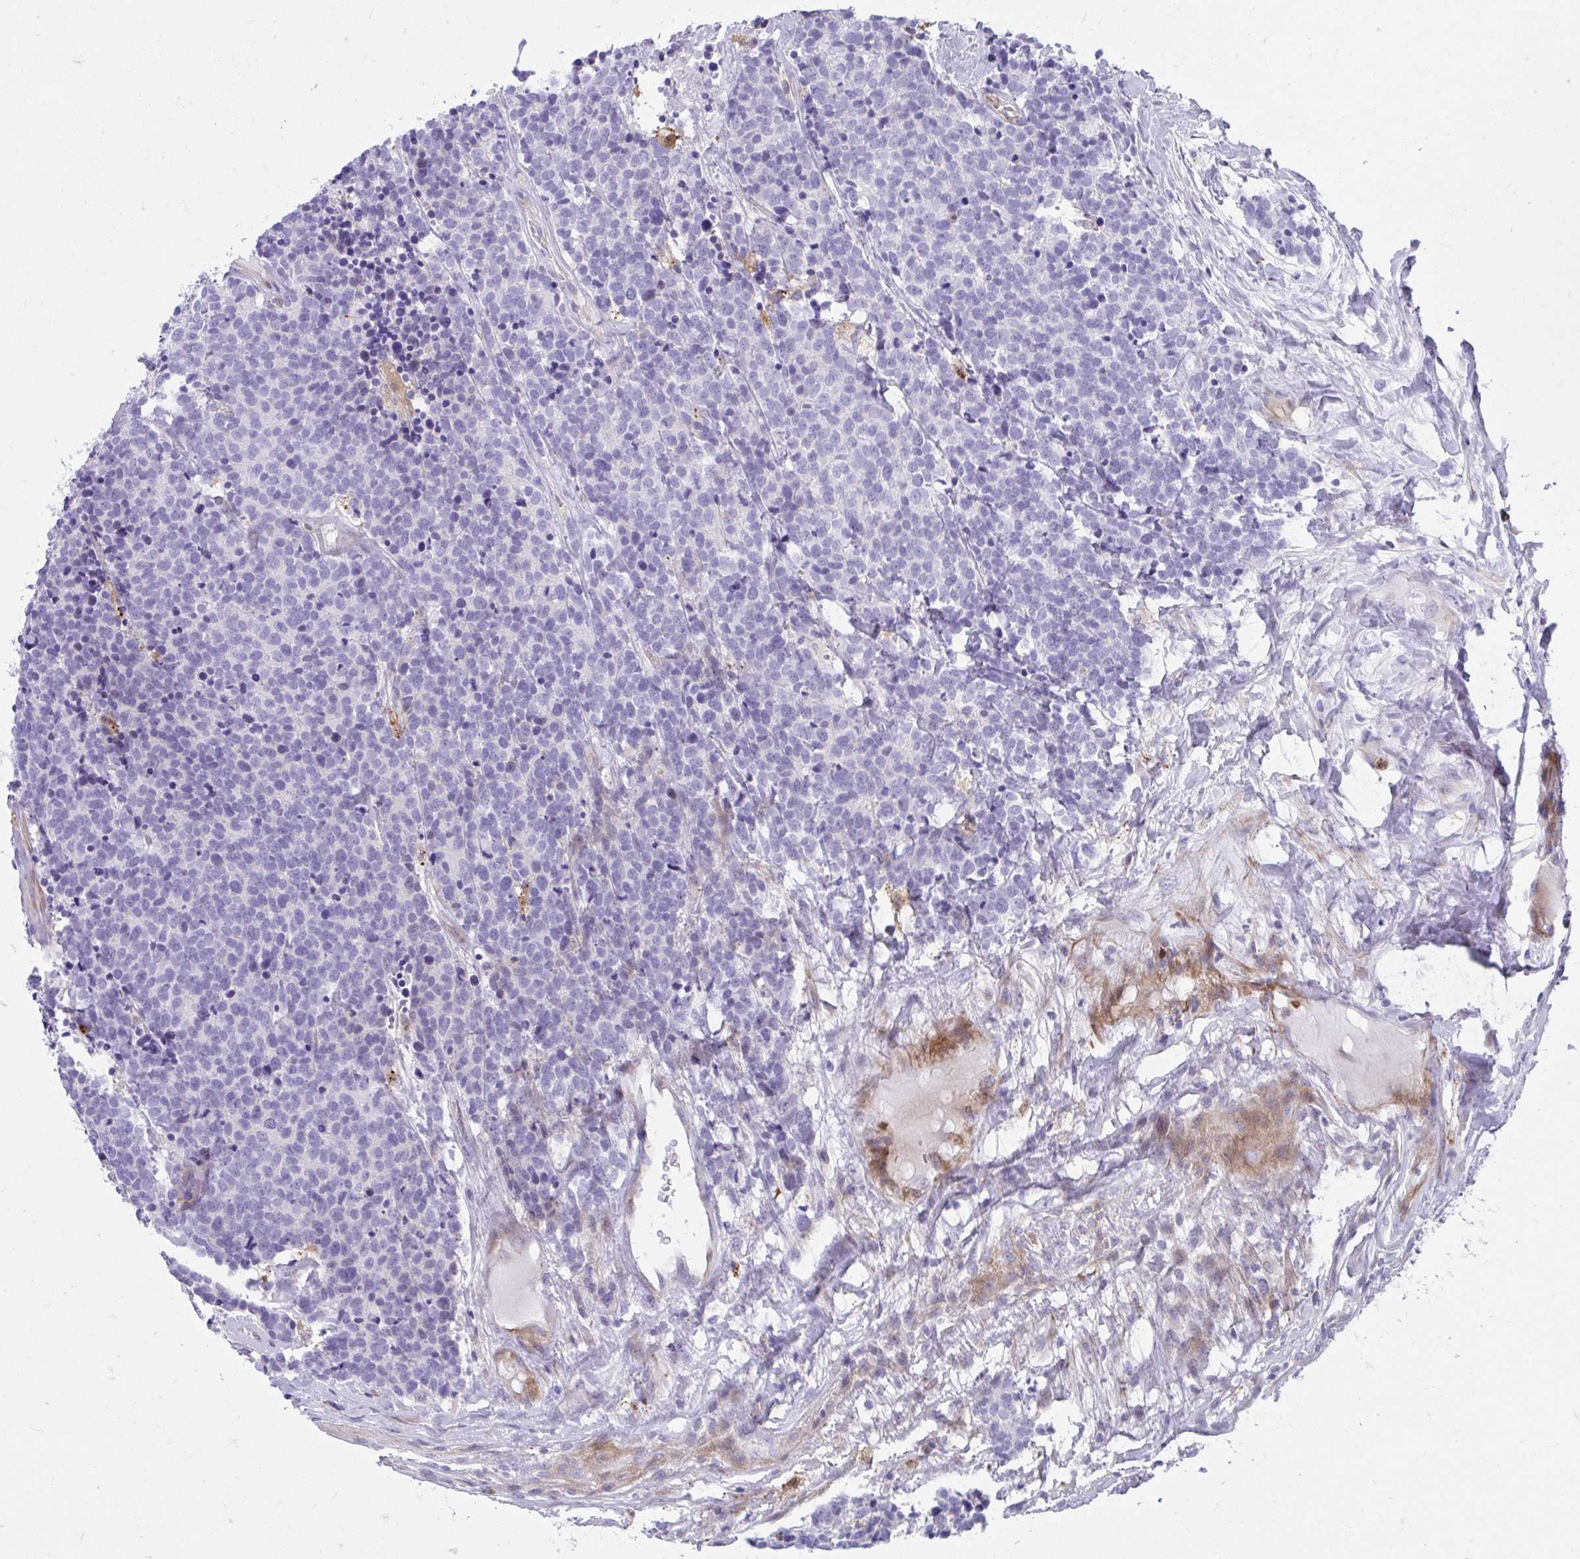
{"staining": {"intensity": "negative", "quantity": "none", "location": "none"}, "tissue": "carcinoid", "cell_type": "Tumor cells", "image_type": "cancer", "snomed": [{"axis": "morphology", "description": "Carcinoid, malignant, NOS"}, {"axis": "topography", "description": "Skin"}], "caption": "High power microscopy photomicrograph of an immunohistochemistry (IHC) photomicrograph of carcinoid, revealing no significant positivity in tumor cells.", "gene": "CSTB", "patient": {"sex": "female", "age": 79}}